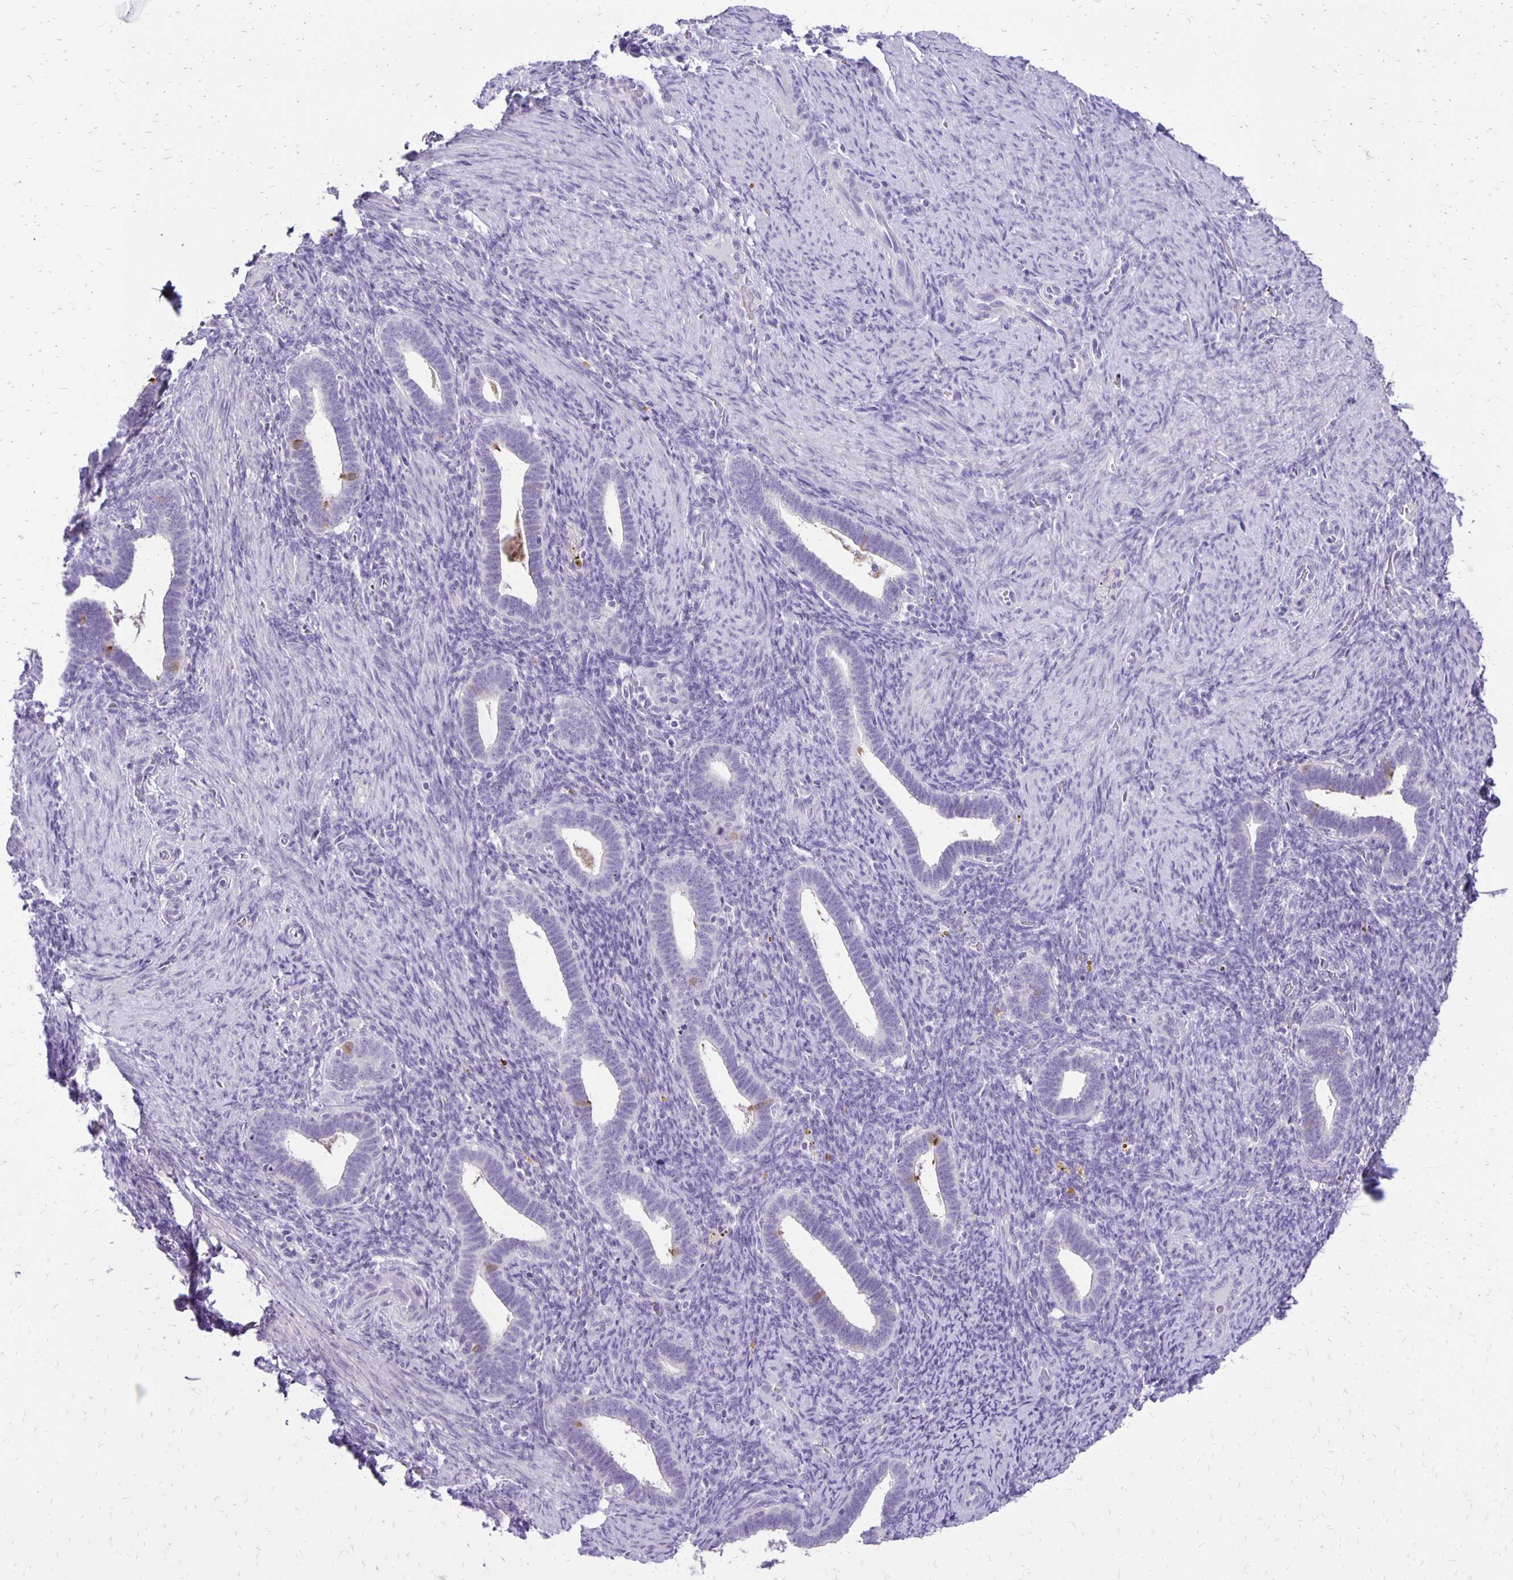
{"staining": {"intensity": "negative", "quantity": "none", "location": "none"}, "tissue": "endometrium", "cell_type": "Cells in endometrial stroma", "image_type": "normal", "snomed": [{"axis": "morphology", "description": "Normal tissue, NOS"}, {"axis": "topography", "description": "Endometrium"}], "caption": "Cells in endometrial stroma are negative for brown protein staining in benign endometrium. (Brightfield microscopy of DAB (3,3'-diaminobenzidine) immunohistochemistry (IHC) at high magnification).", "gene": "ANKRD45", "patient": {"sex": "female", "age": 34}}